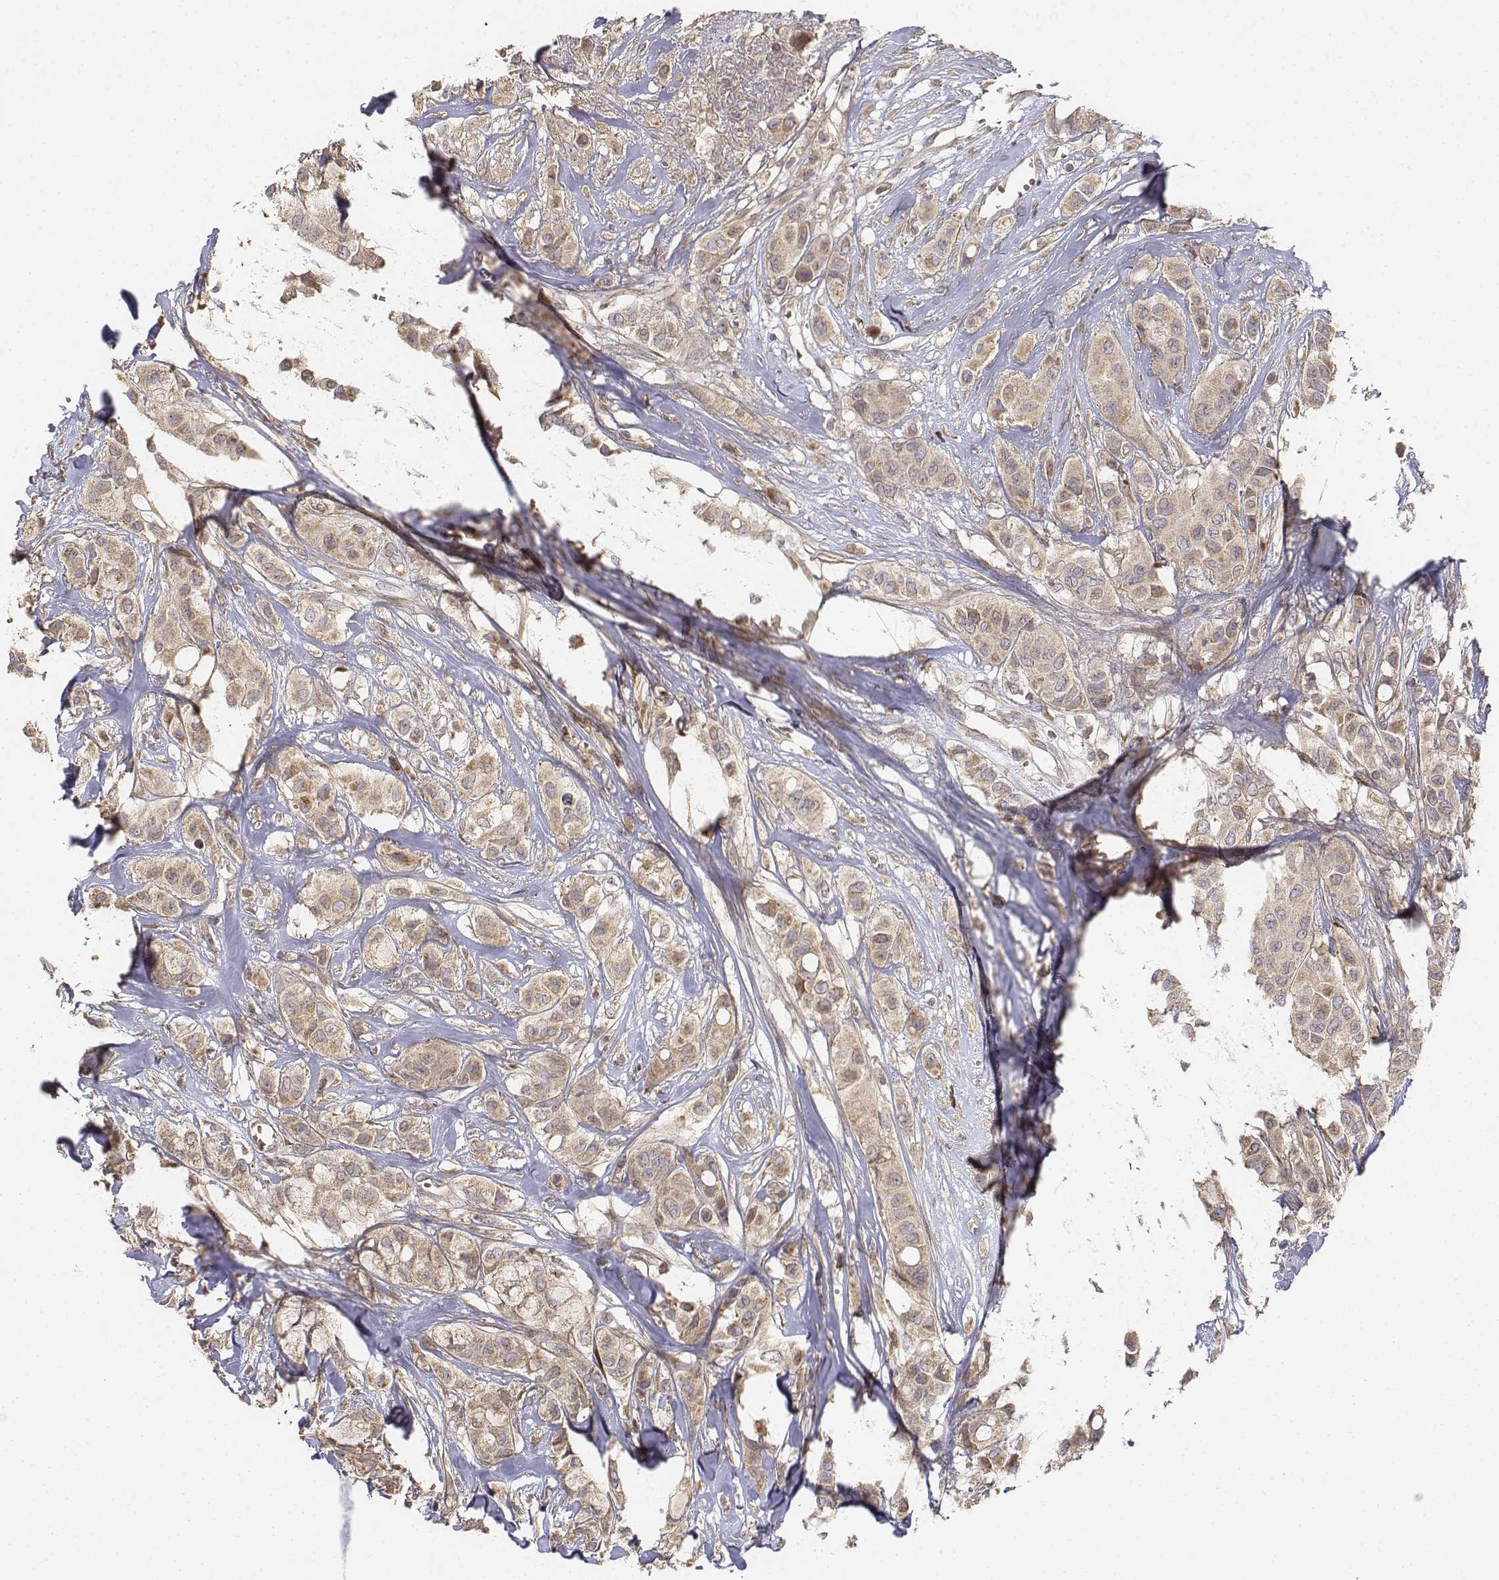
{"staining": {"intensity": "weak", "quantity": ">75%", "location": "cytoplasmic/membranous"}, "tissue": "breast cancer", "cell_type": "Tumor cells", "image_type": "cancer", "snomed": [{"axis": "morphology", "description": "Duct carcinoma"}, {"axis": "topography", "description": "Breast"}], "caption": "Immunohistochemical staining of breast cancer (invasive ductal carcinoma) exhibits weak cytoplasmic/membranous protein positivity in about >75% of tumor cells.", "gene": "FBXO21", "patient": {"sex": "female", "age": 85}}